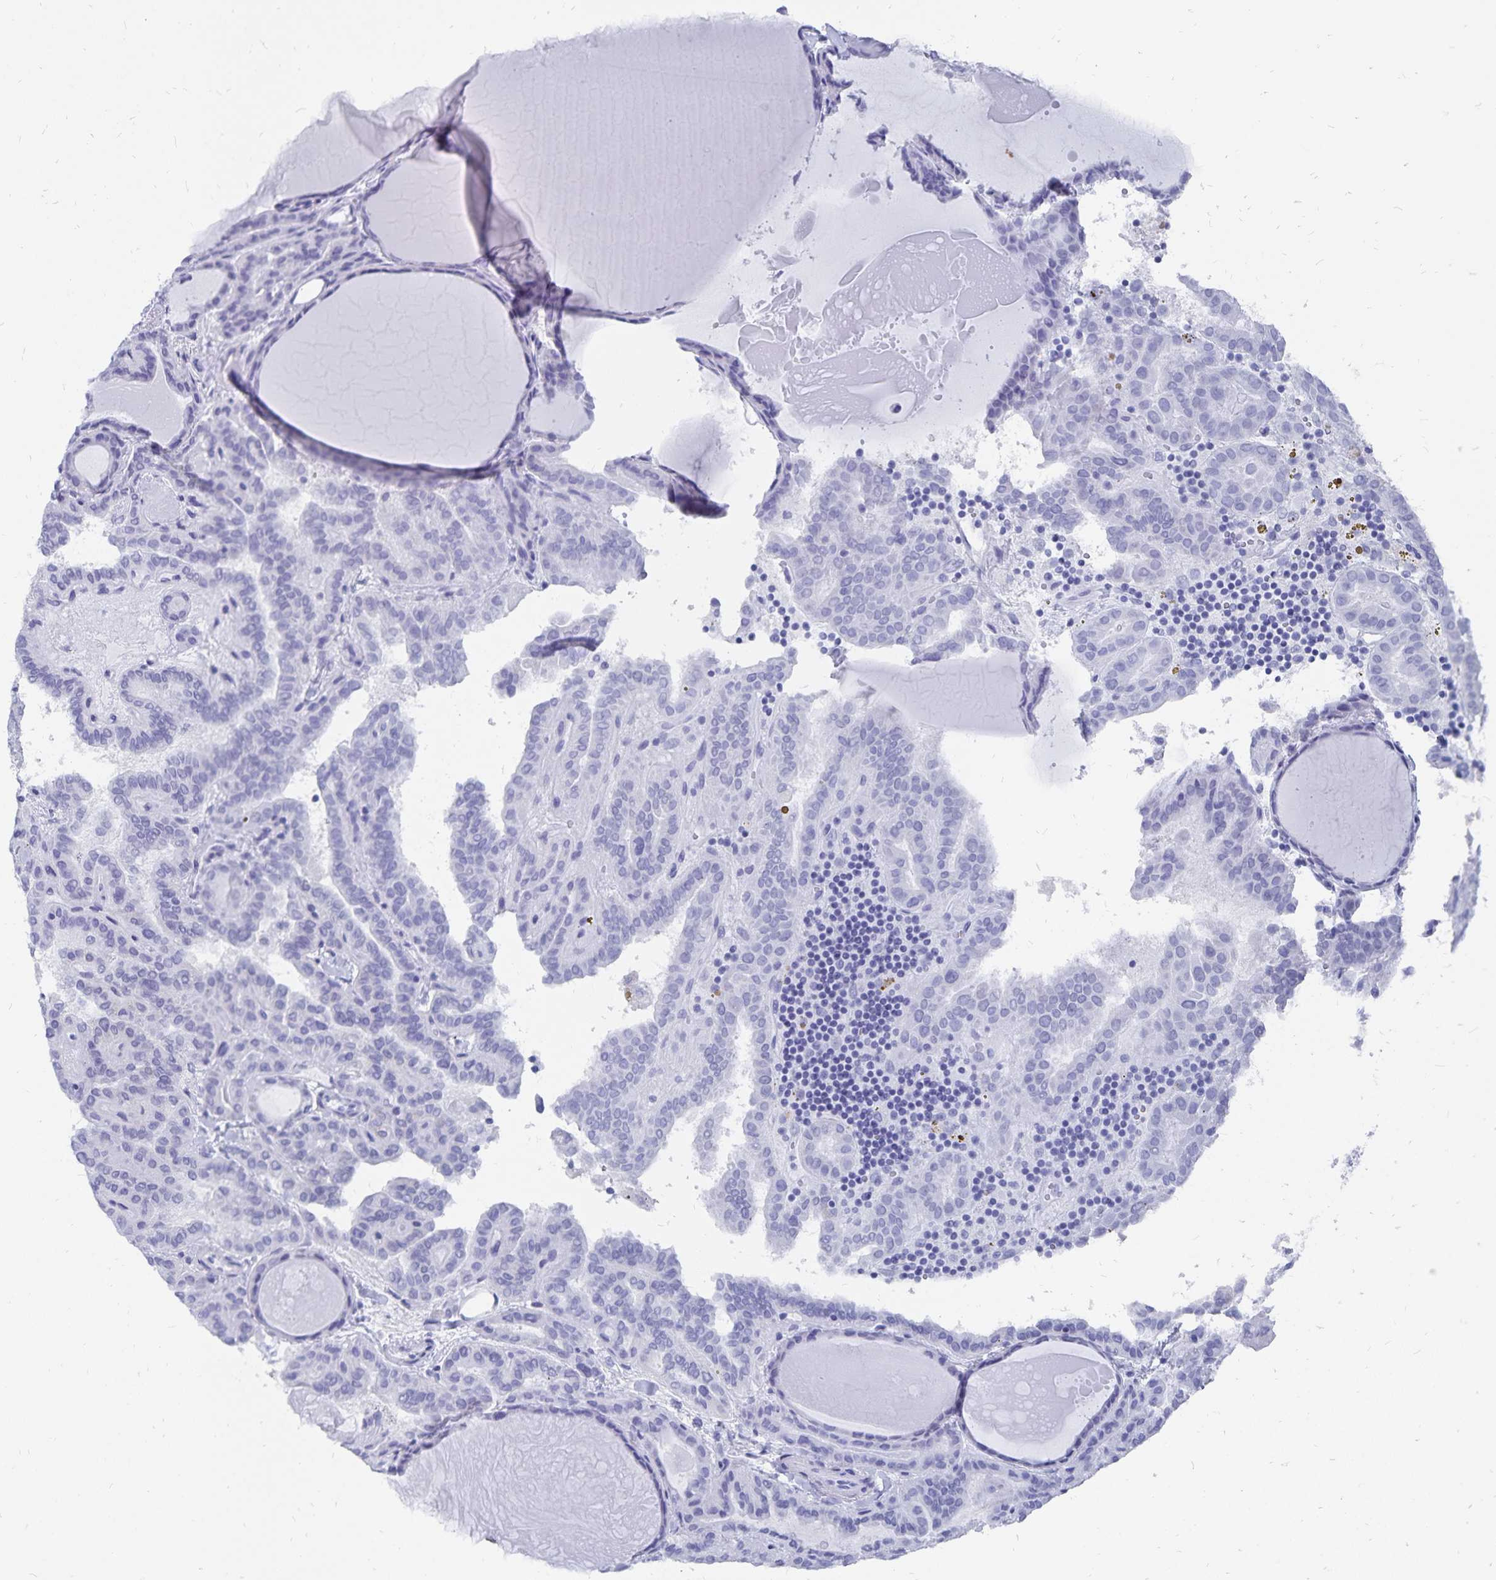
{"staining": {"intensity": "negative", "quantity": "none", "location": "none"}, "tissue": "thyroid cancer", "cell_type": "Tumor cells", "image_type": "cancer", "snomed": [{"axis": "morphology", "description": "Papillary adenocarcinoma, NOS"}, {"axis": "topography", "description": "Thyroid gland"}], "caption": "Immunohistochemistry of thyroid cancer exhibits no staining in tumor cells.", "gene": "ADH1A", "patient": {"sex": "female", "age": 46}}